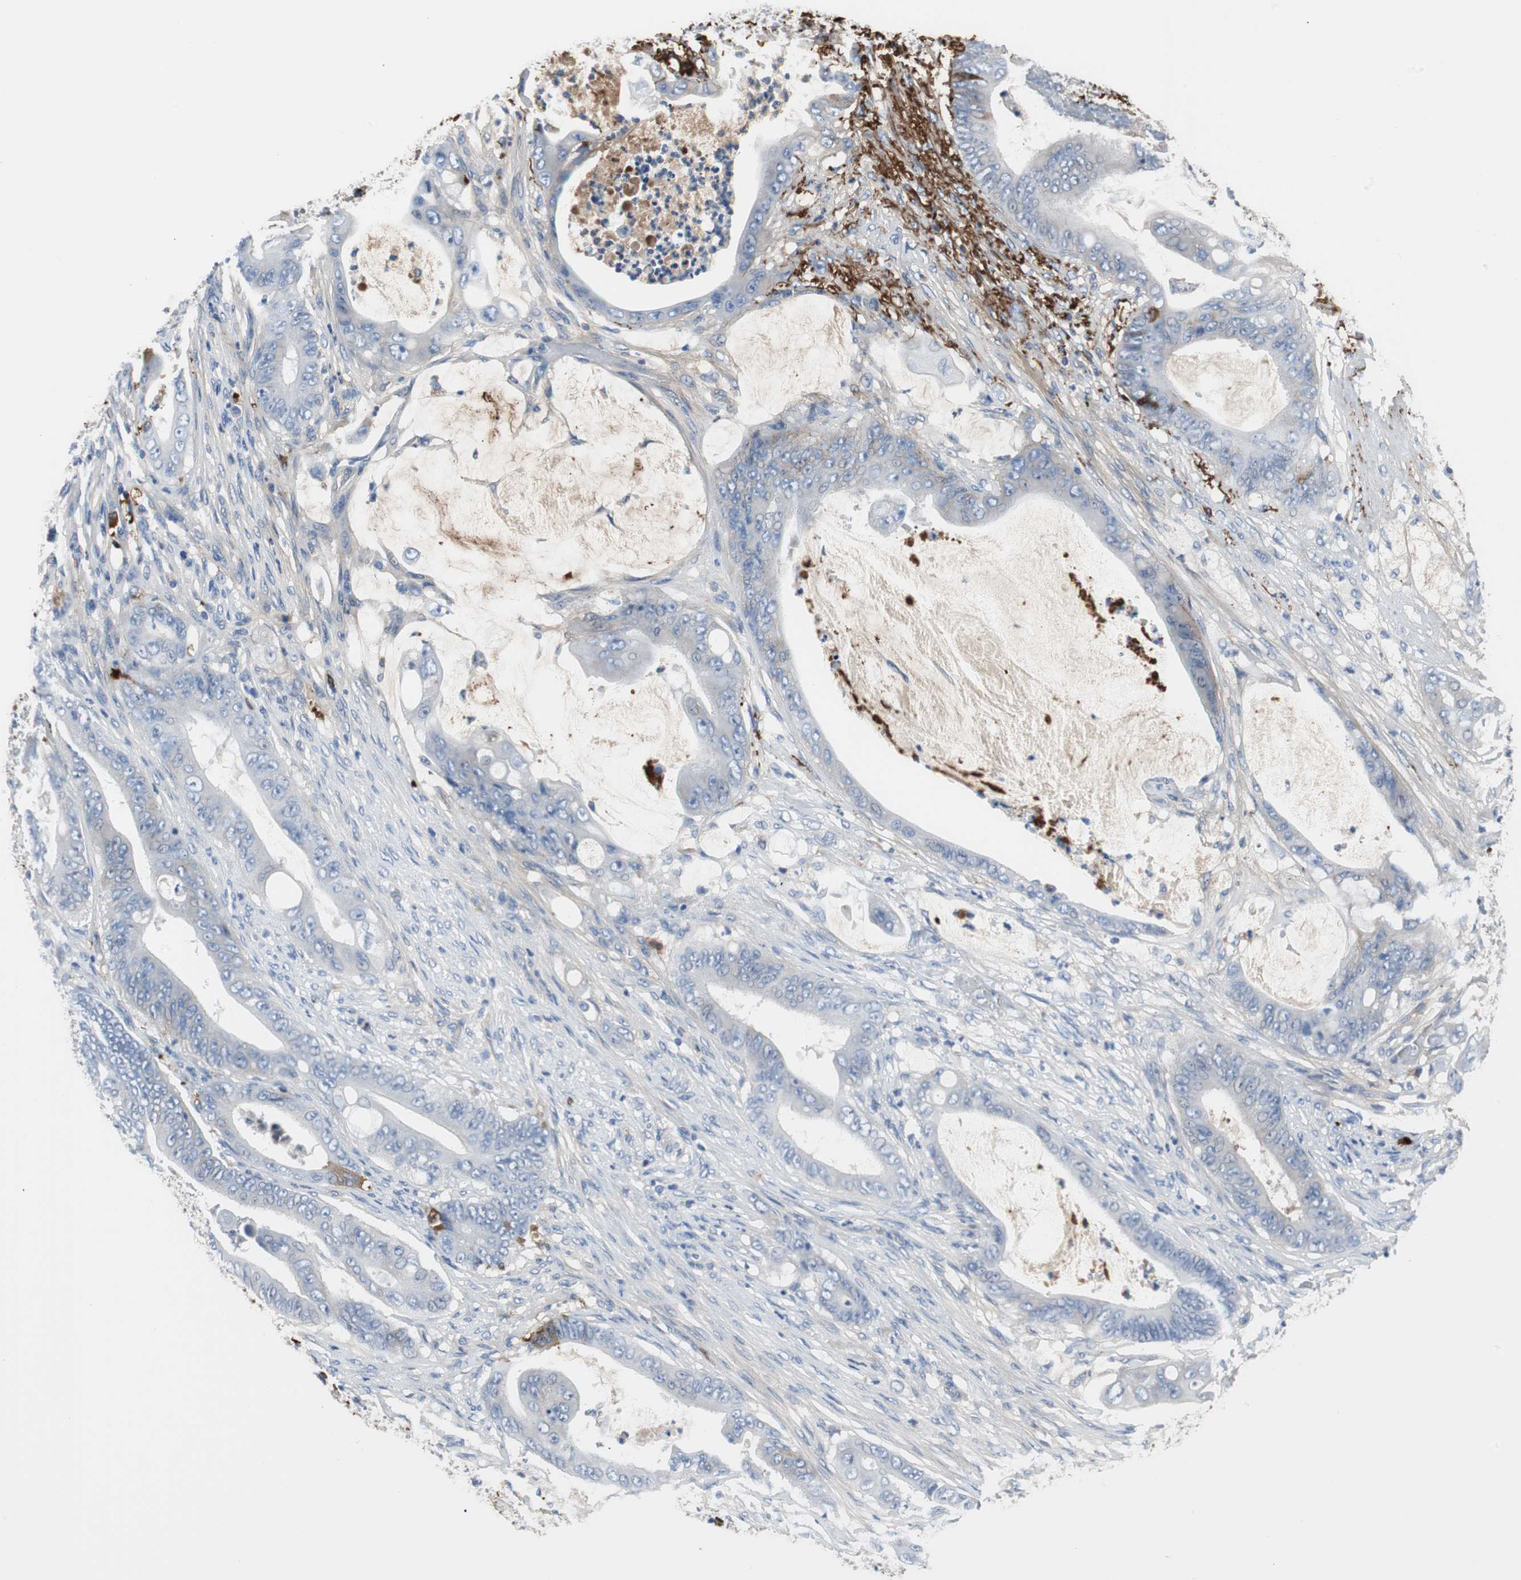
{"staining": {"intensity": "moderate", "quantity": "<25%", "location": "cytoplasmic/membranous"}, "tissue": "stomach cancer", "cell_type": "Tumor cells", "image_type": "cancer", "snomed": [{"axis": "morphology", "description": "Adenocarcinoma, NOS"}, {"axis": "topography", "description": "Stomach"}], "caption": "A high-resolution histopathology image shows immunohistochemistry staining of stomach cancer, which displays moderate cytoplasmic/membranous expression in about <25% of tumor cells. The staining is performed using DAB brown chromogen to label protein expression. The nuclei are counter-stained blue using hematoxylin.", "gene": "APCS", "patient": {"sex": "female", "age": 73}}